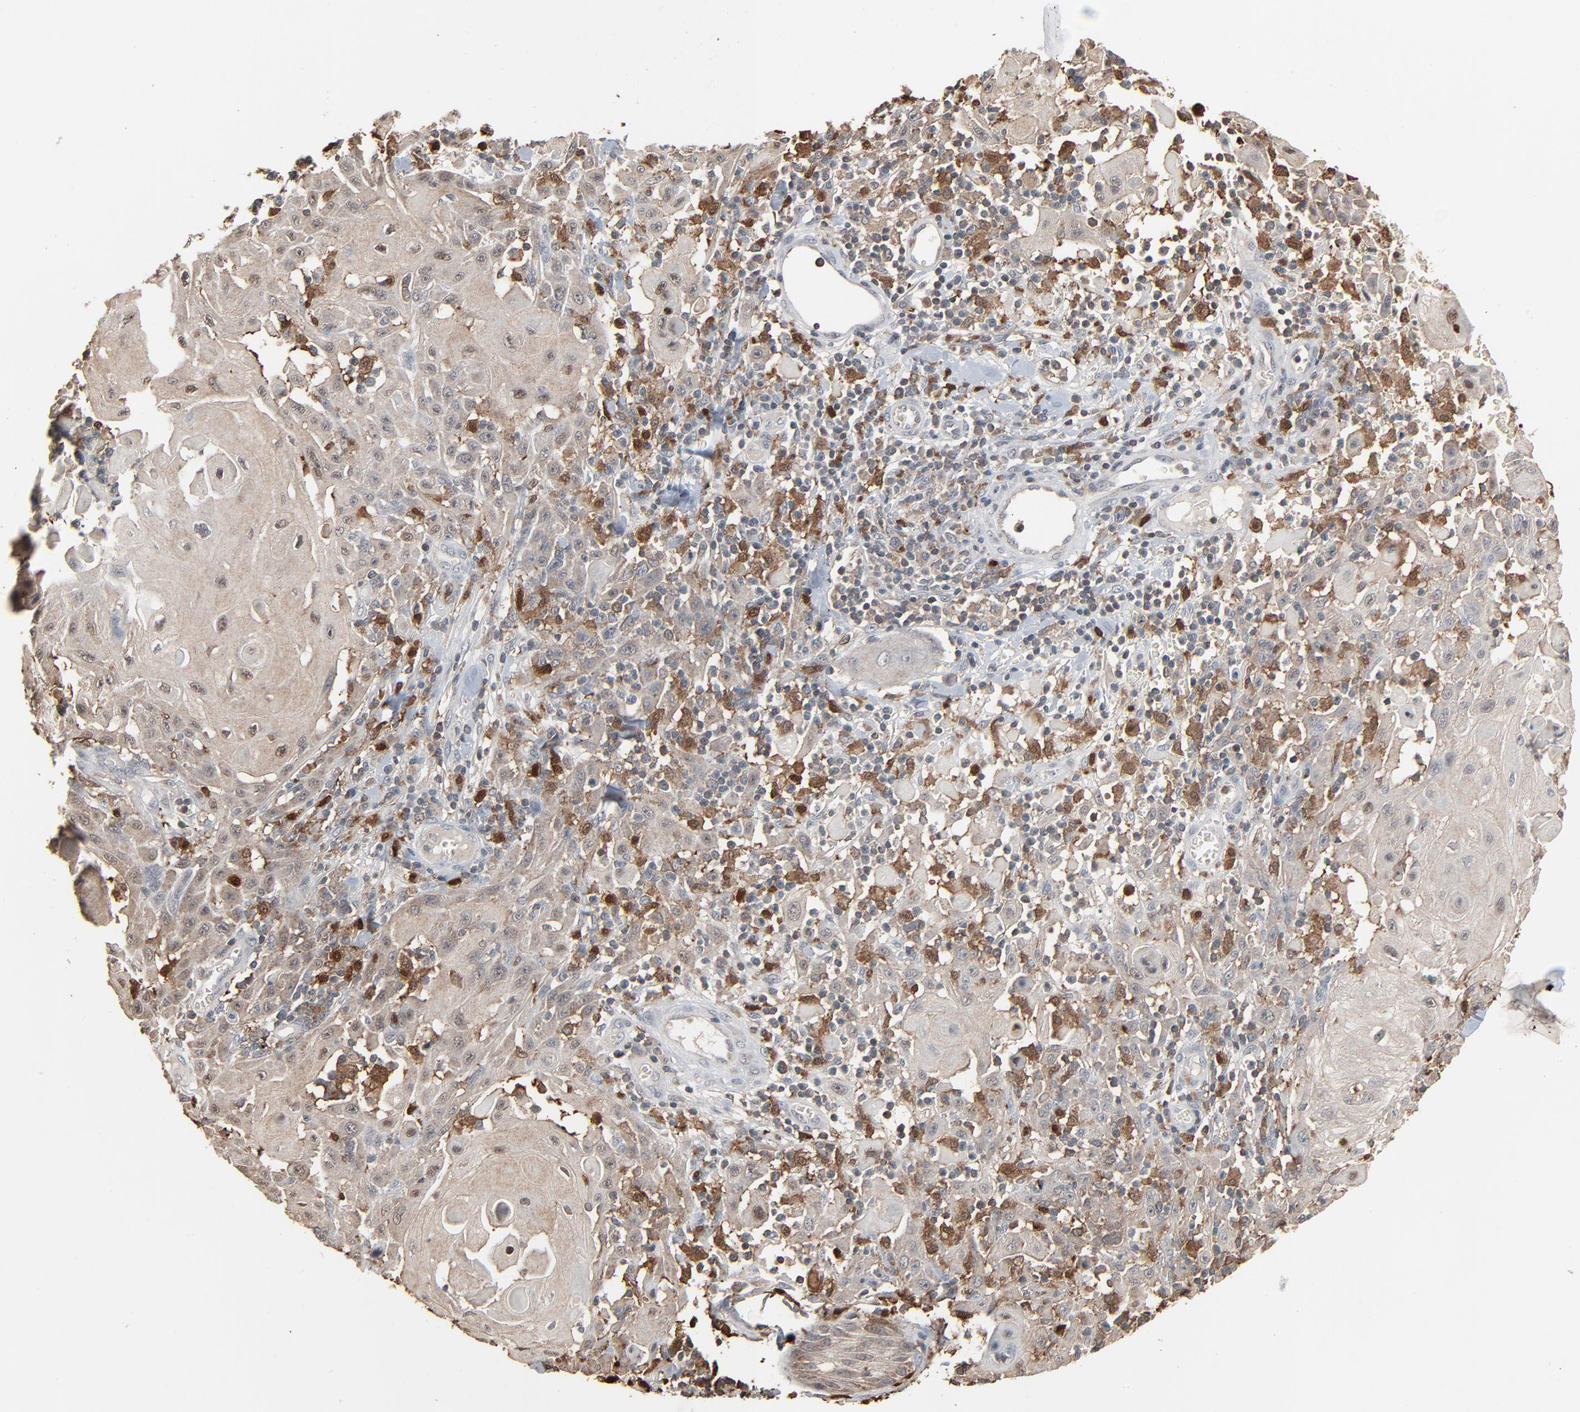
{"staining": {"intensity": "weak", "quantity": ">75%", "location": "cytoplasmic/membranous"}, "tissue": "skin cancer", "cell_type": "Tumor cells", "image_type": "cancer", "snomed": [{"axis": "morphology", "description": "Squamous cell carcinoma, NOS"}, {"axis": "topography", "description": "Skin"}], "caption": "Immunohistochemistry (DAB) staining of skin cancer (squamous cell carcinoma) displays weak cytoplasmic/membranous protein staining in approximately >75% of tumor cells.", "gene": "DOCK8", "patient": {"sex": "male", "age": 24}}